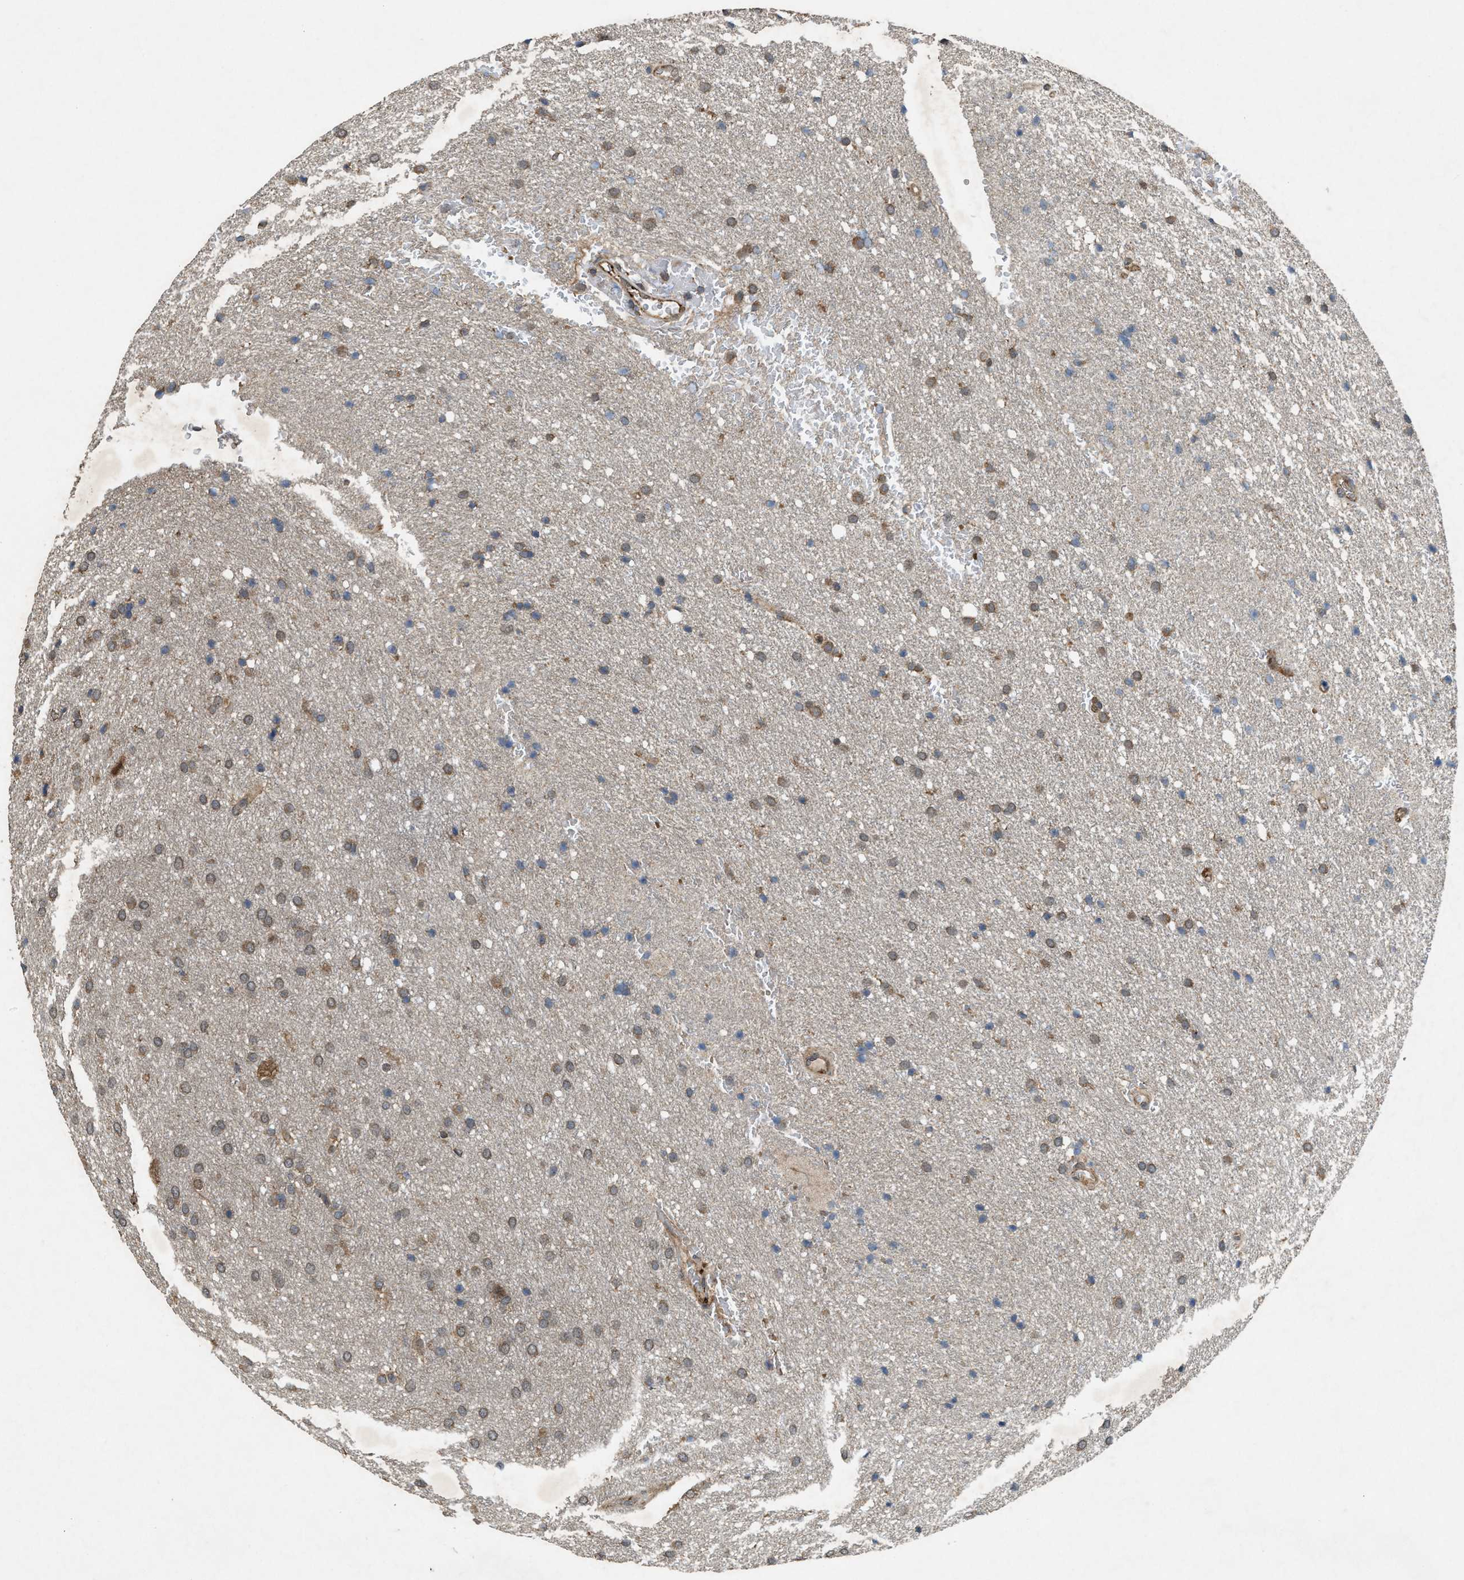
{"staining": {"intensity": "moderate", "quantity": ">75%", "location": "cytoplasmic/membranous"}, "tissue": "glioma", "cell_type": "Tumor cells", "image_type": "cancer", "snomed": [{"axis": "morphology", "description": "Glioma, malignant, Low grade"}, {"axis": "topography", "description": "Brain"}], "caption": "The immunohistochemical stain shows moderate cytoplasmic/membranous positivity in tumor cells of glioma tissue.", "gene": "ARHGEF5", "patient": {"sex": "female", "age": 37}}